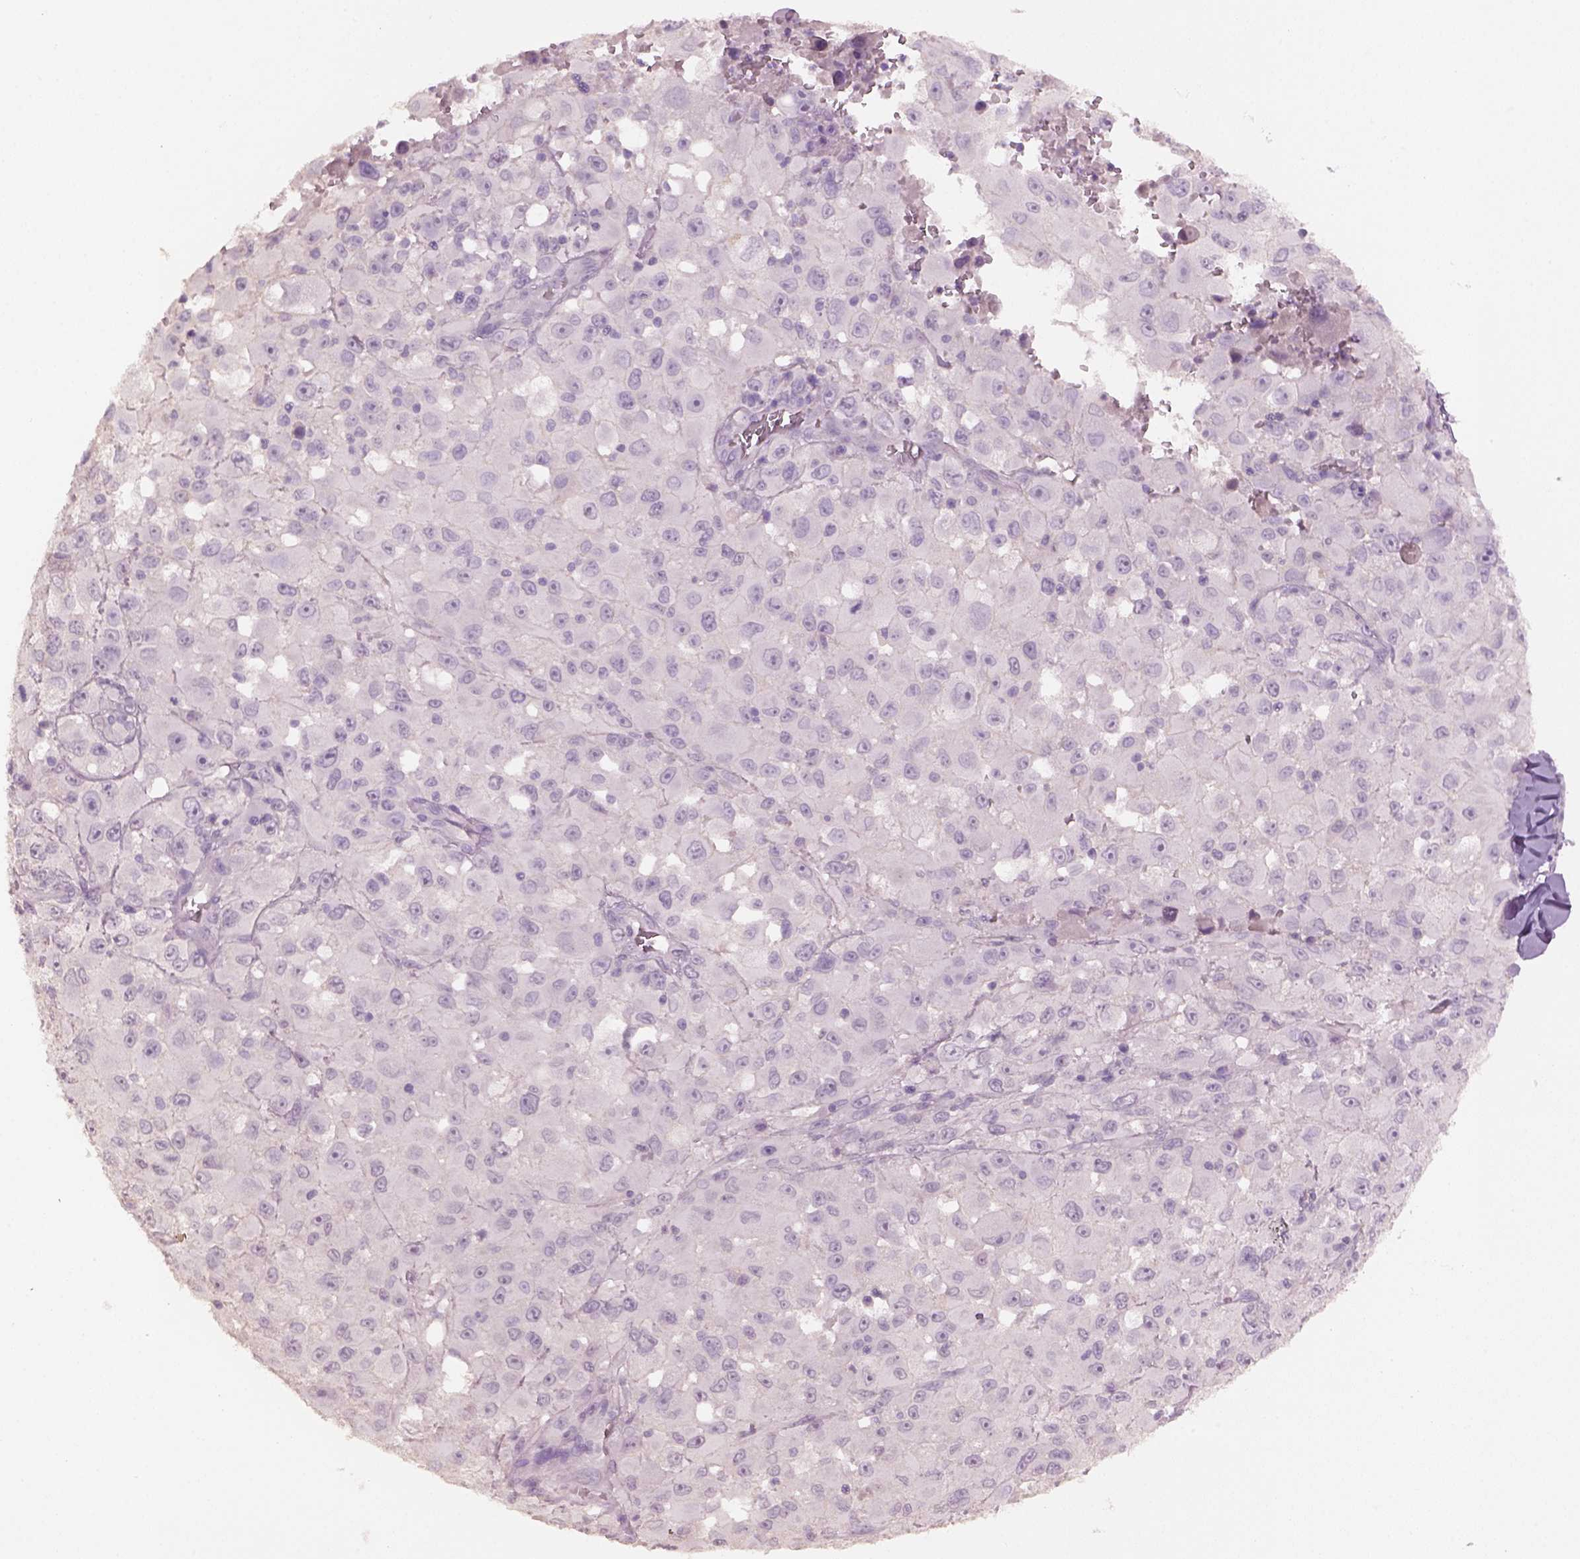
{"staining": {"intensity": "negative", "quantity": "none", "location": "none"}, "tissue": "melanoma", "cell_type": "Tumor cells", "image_type": "cancer", "snomed": [{"axis": "morphology", "description": "Malignant melanoma, Metastatic site"}, {"axis": "topography", "description": "Lymph node"}], "caption": "IHC micrograph of neoplastic tissue: malignant melanoma (metastatic site) stained with DAB exhibits no significant protein positivity in tumor cells.", "gene": "KCNIP3", "patient": {"sex": "male", "age": 50}}